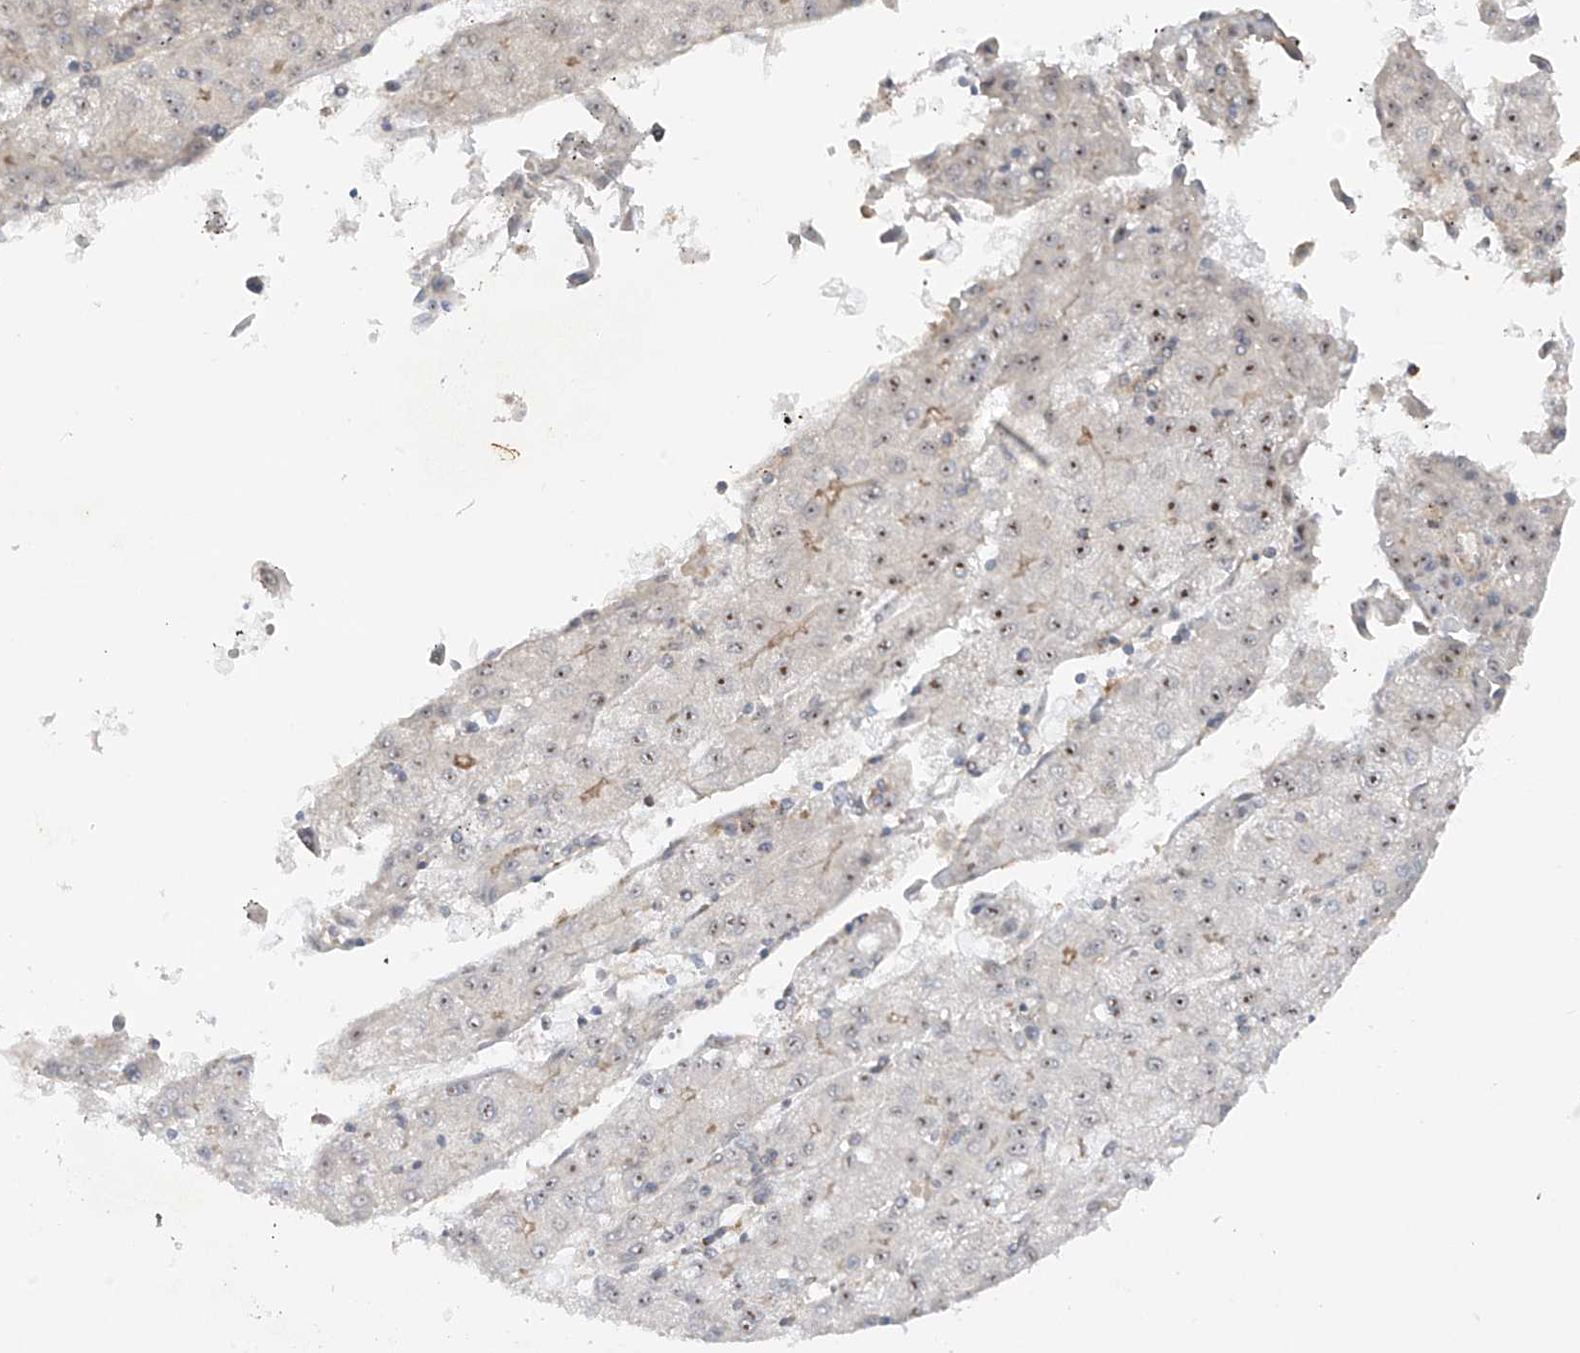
{"staining": {"intensity": "moderate", "quantity": "25%-75%", "location": "nuclear"}, "tissue": "liver cancer", "cell_type": "Tumor cells", "image_type": "cancer", "snomed": [{"axis": "morphology", "description": "Carcinoma, Hepatocellular, NOS"}, {"axis": "topography", "description": "Liver"}], "caption": "Protein expression analysis of human liver cancer reveals moderate nuclear staining in about 25%-75% of tumor cells. Using DAB (brown) and hematoxylin (blue) stains, captured at high magnification using brightfield microscopy.", "gene": "REPIN1", "patient": {"sex": "male", "age": 72}}